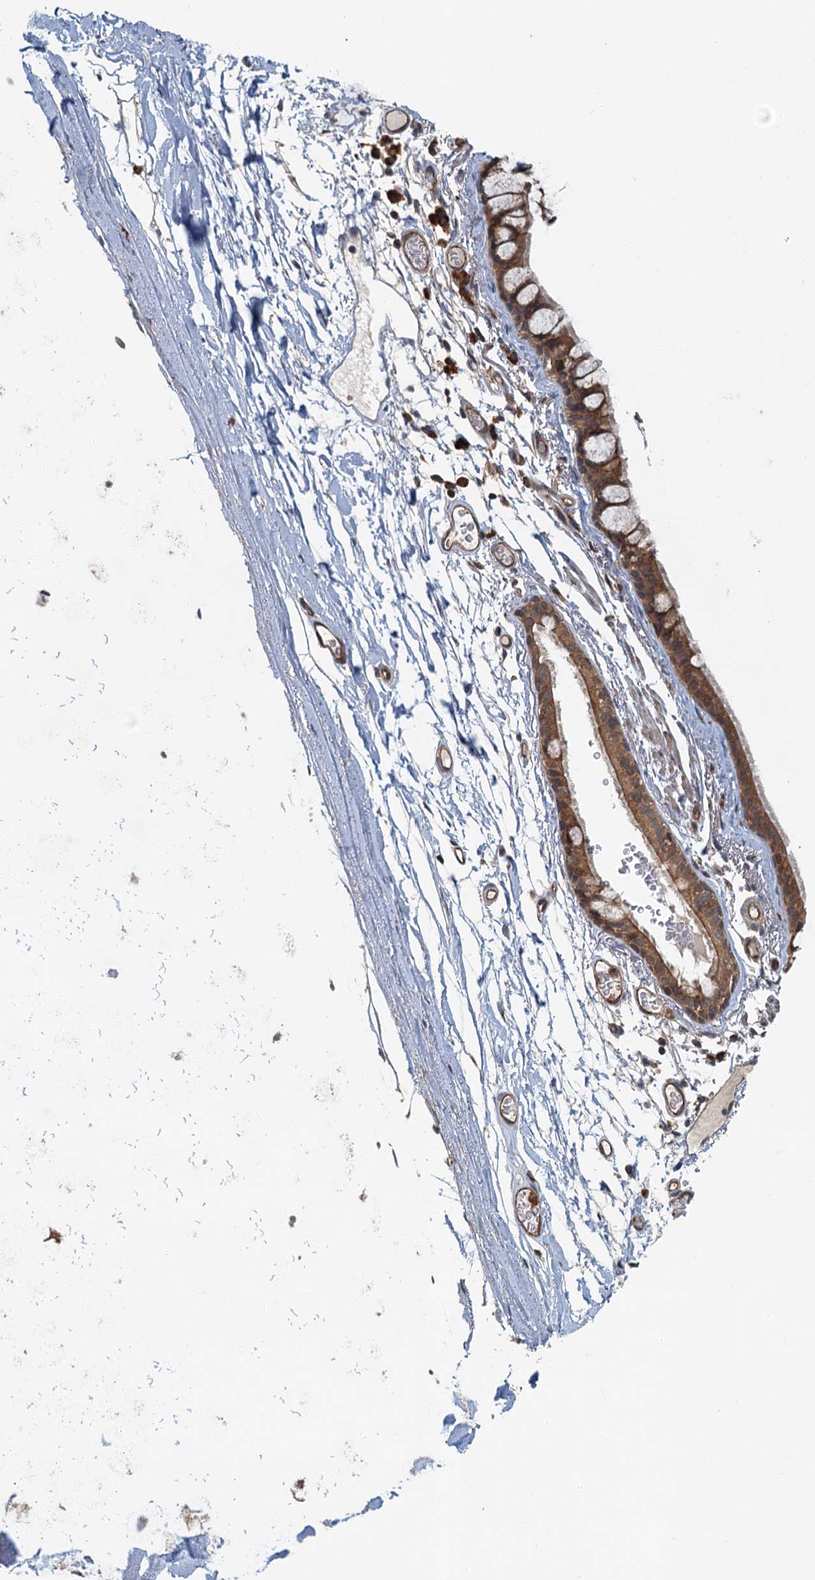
{"staining": {"intensity": "moderate", "quantity": ">75%", "location": "cytoplasmic/membranous"}, "tissue": "bronchus", "cell_type": "Respiratory epithelial cells", "image_type": "normal", "snomed": [{"axis": "morphology", "description": "Normal tissue, NOS"}, {"axis": "topography", "description": "Cartilage tissue"}], "caption": "Protein expression analysis of benign human bronchus reveals moderate cytoplasmic/membranous expression in about >75% of respiratory epithelial cells.", "gene": "ZNF527", "patient": {"sex": "male", "age": 63}}